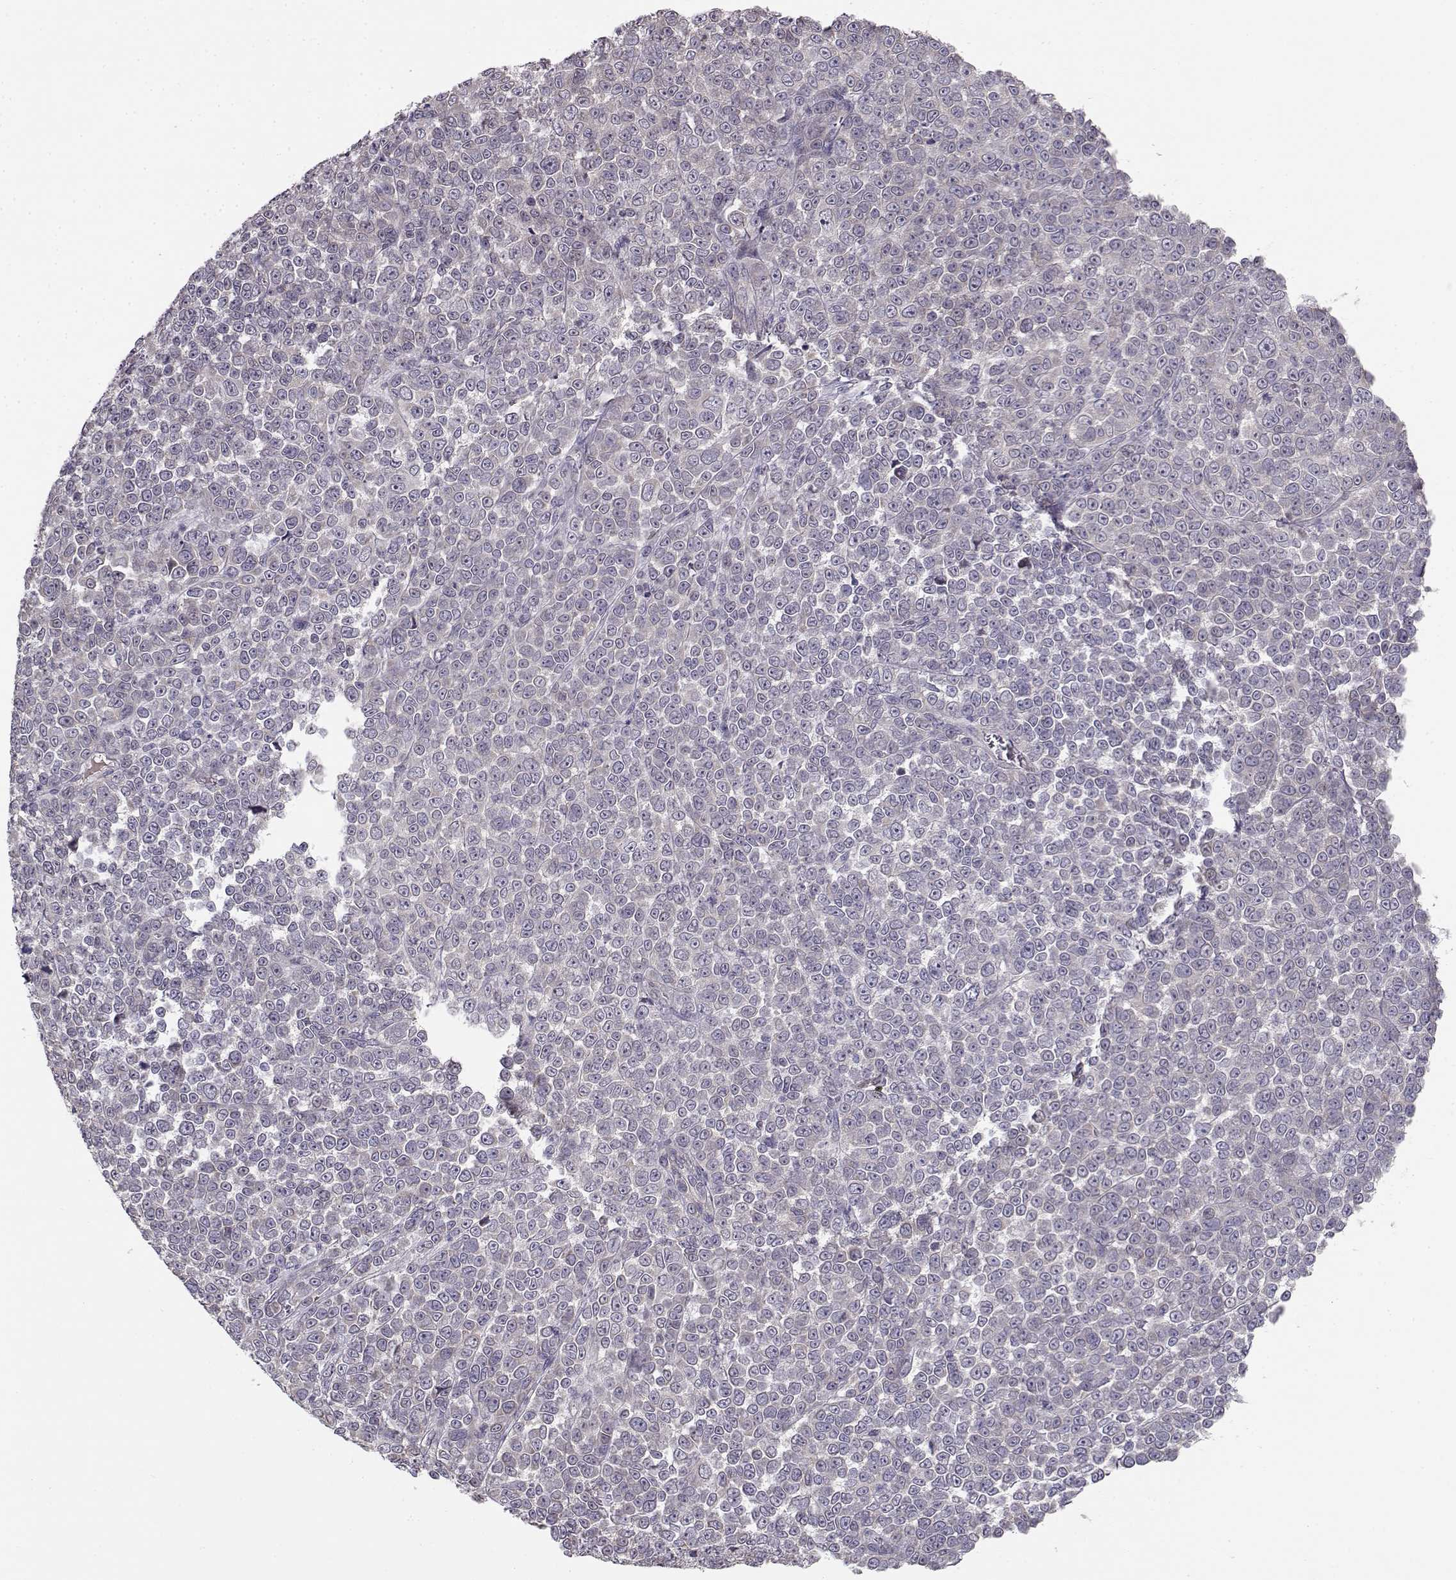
{"staining": {"intensity": "negative", "quantity": "none", "location": "none"}, "tissue": "melanoma", "cell_type": "Tumor cells", "image_type": "cancer", "snomed": [{"axis": "morphology", "description": "Malignant melanoma, NOS"}, {"axis": "topography", "description": "Skin"}], "caption": "Melanoma stained for a protein using immunohistochemistry (IHC) reveals no positivity tumor cells.", "gene": "ENTPD8", "patient": {"sex": "female", "age": 95}}